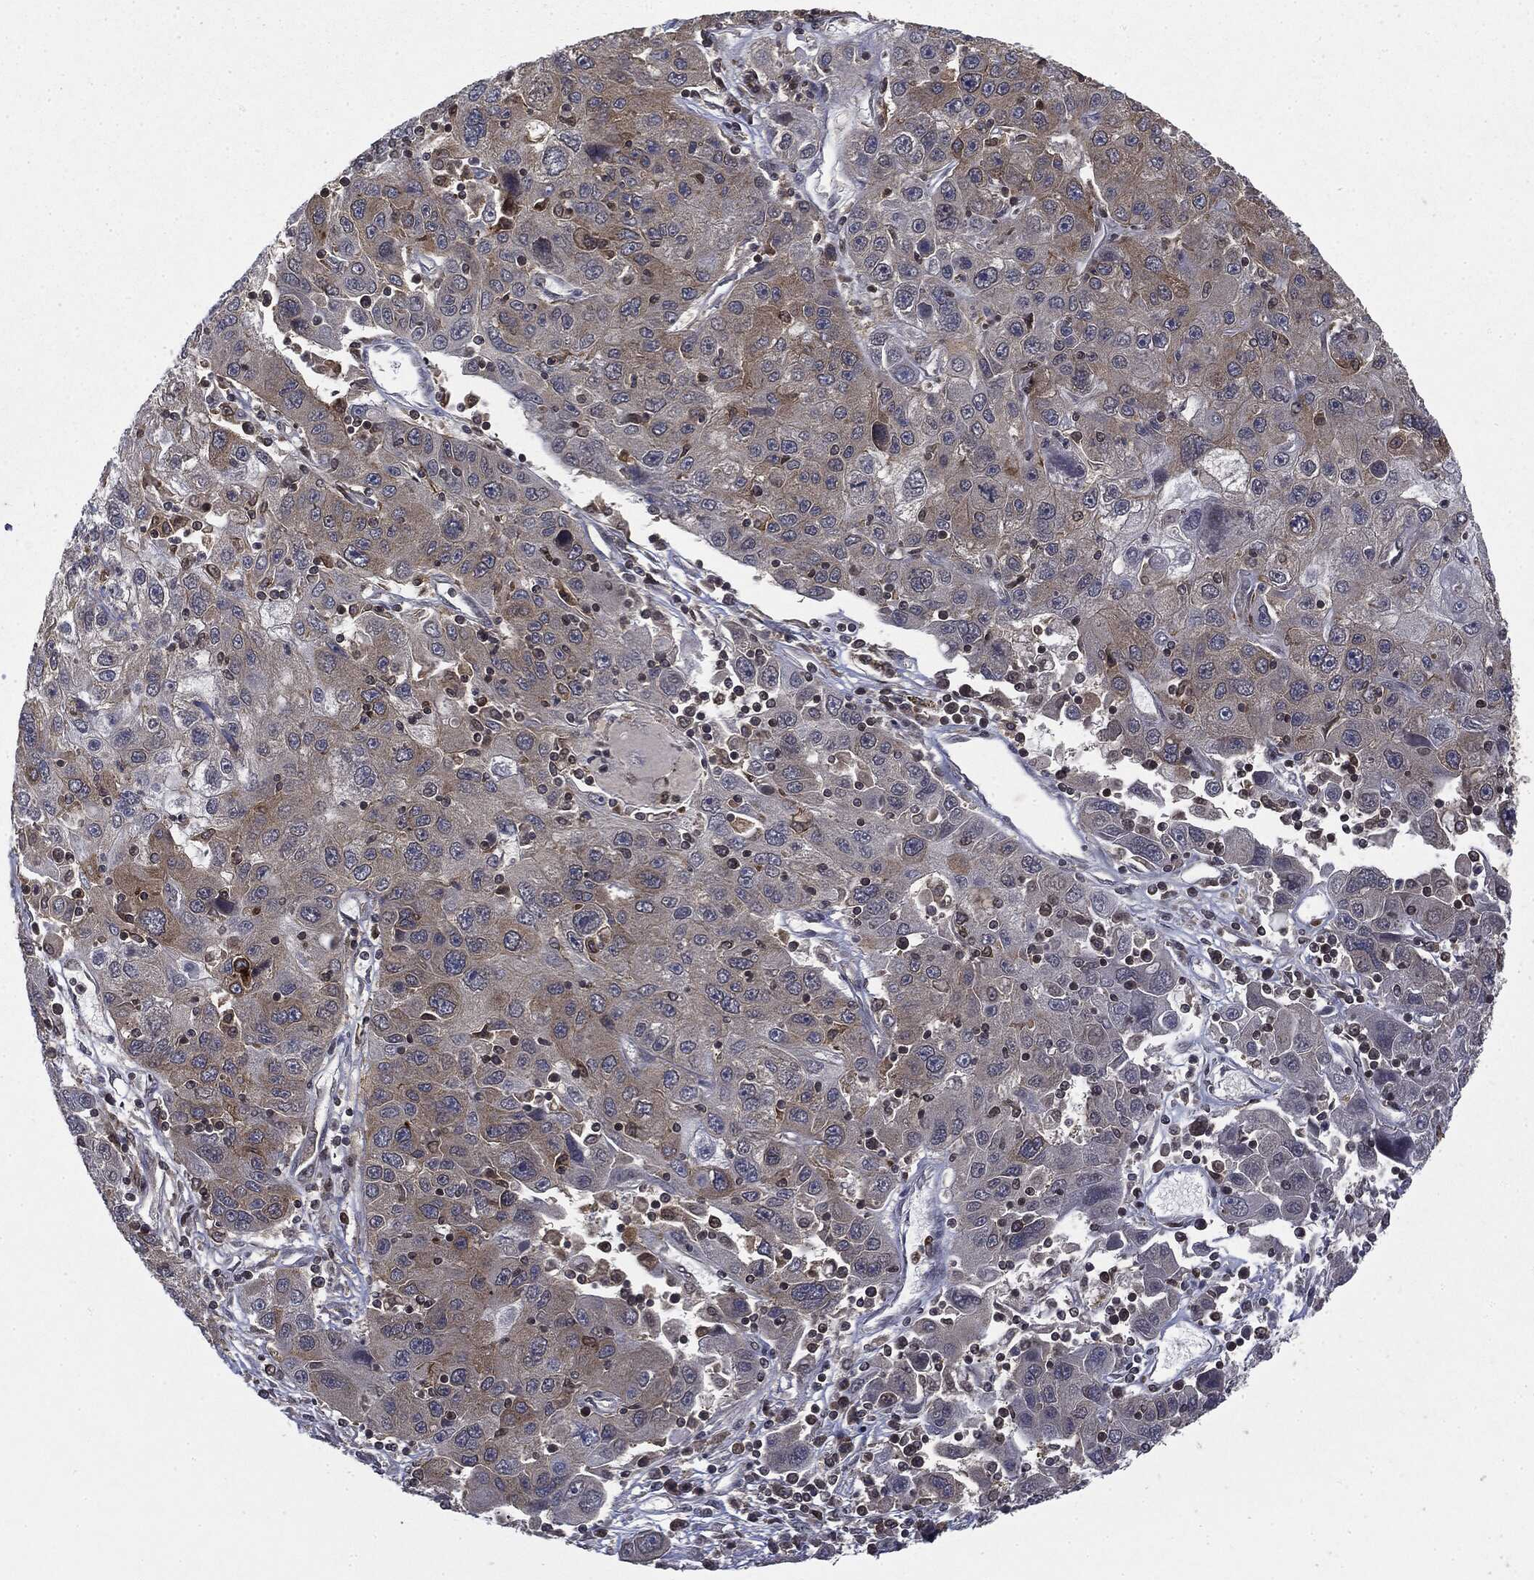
{"staining": {"intensity": "weak", "quantity": "<25%", "location": "cytoplasmic/membranous"}, "tissue": "stomach cancer", "cell_type": "Tumor cells", "image_type": "cancer", "snomed": [{"axis": "morphology", "description": "Adenocarcinoma, NOS"}, {"axis": "topography", "description": "Stomach"}], "caption": "IHC histopathology image of human adenocarcinoma (stomach) stained for a protein (brown), which reveals no staining in tumor cells.", "gene": "SNX5", "patient": {"sex": "male", "age": 56}}